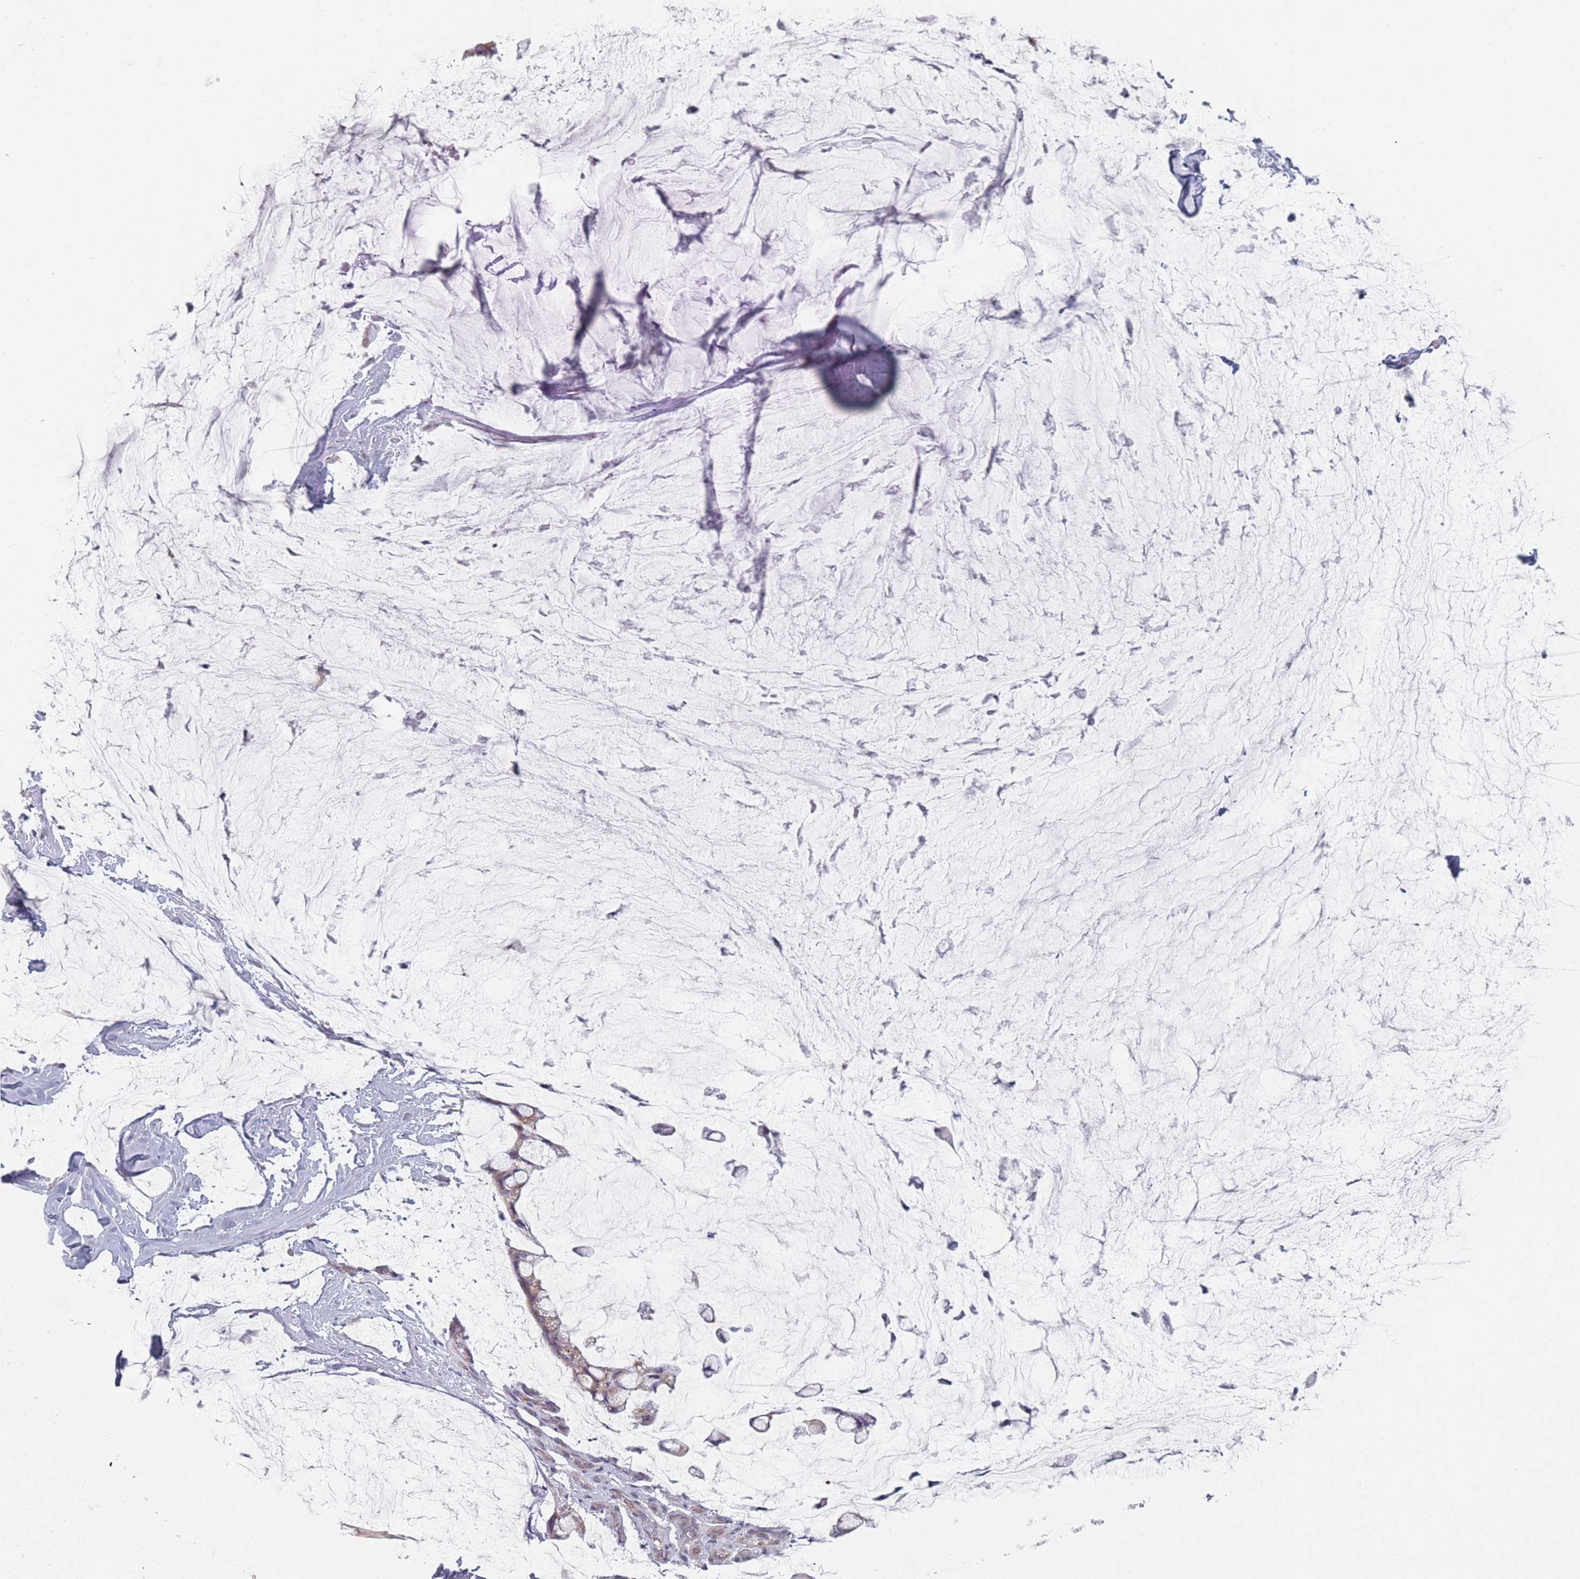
{"staining": {"intensity": "weak", "quantity": ">75%", "location": "cytoplasmic/membranous"}, "tissue": "ovarian cancer", "cell_type": "Tumor cells", "image_type": "cancer", "snomed": [{"axis": "morphology", "description": "Cystadenocarcinoma, mucinous, NOS"}, {"axis": "topography", "description": "Ovary"}], "caption": "This micrograph reveals mucinous cystadenocarcinoma (ovarian) stained with immunohistochemistry to label a protein in brown. The cytoplasmic/membranous of tumor cells show weak positivity for the protein. Nuclei are counter-stained blue.", "gene": "RNF4", "patient": {"sex": "female", "age": 39}}